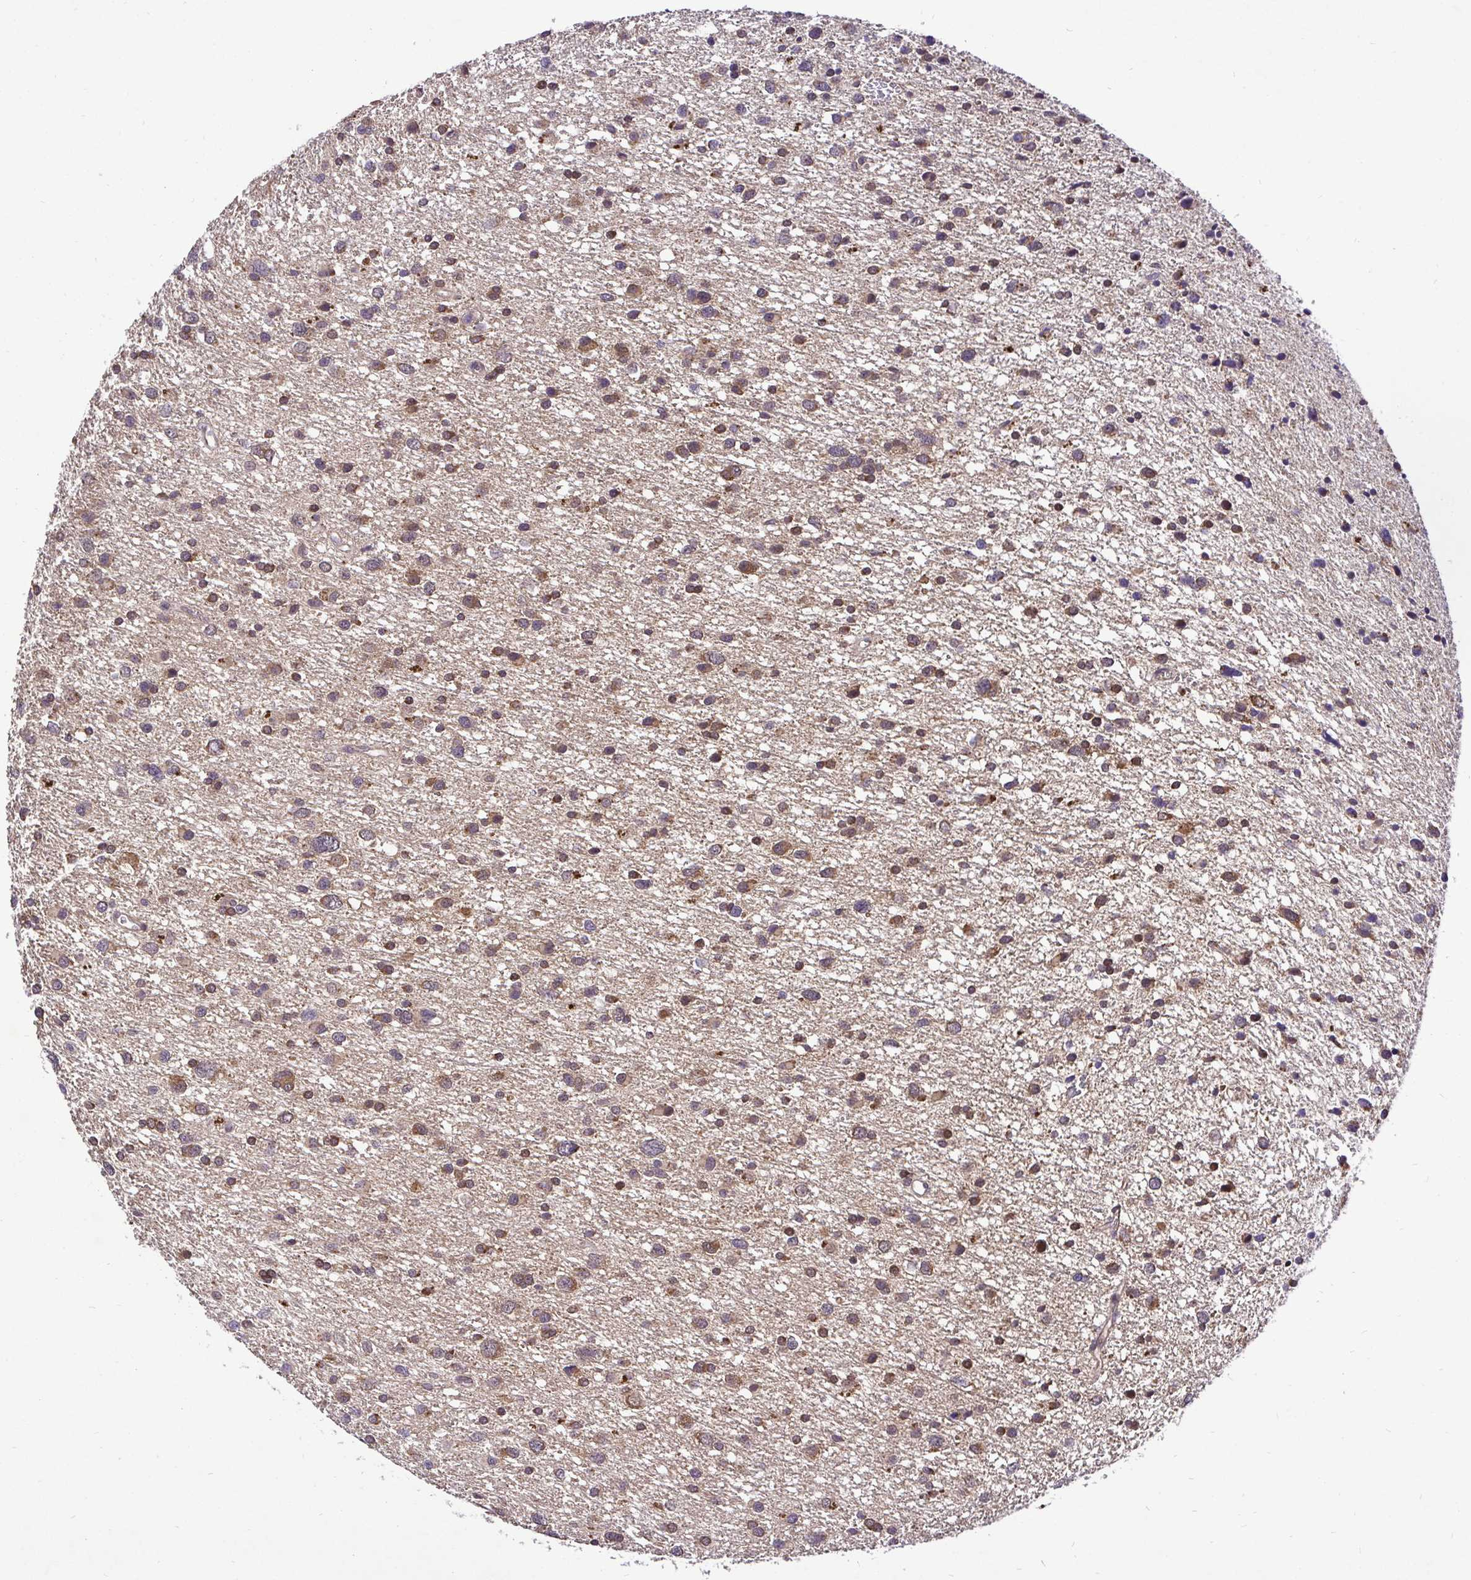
{"staining": {"intensity": "moderate", "quantity": "25%-75%", "location": "cytoplasmic/membranous,nuclear"}, "tissue": "glioma", "cell_type": "Tumor cells", "image_type": "cancer", "snomed": [{"axis": "morphology", "description": "Glioma, malignant, Low grade"}, {"axis": "topography", "description": "Brain"}], "caption": "Glioma was stained to show a protein in brown. There is medium levels of moderate cytoplasmic/membranous and nuclear staining in approximately 25%-75% of tumor cells.", "gene": "UBE2M", "patient": {"sex": "female", "age": 55}}